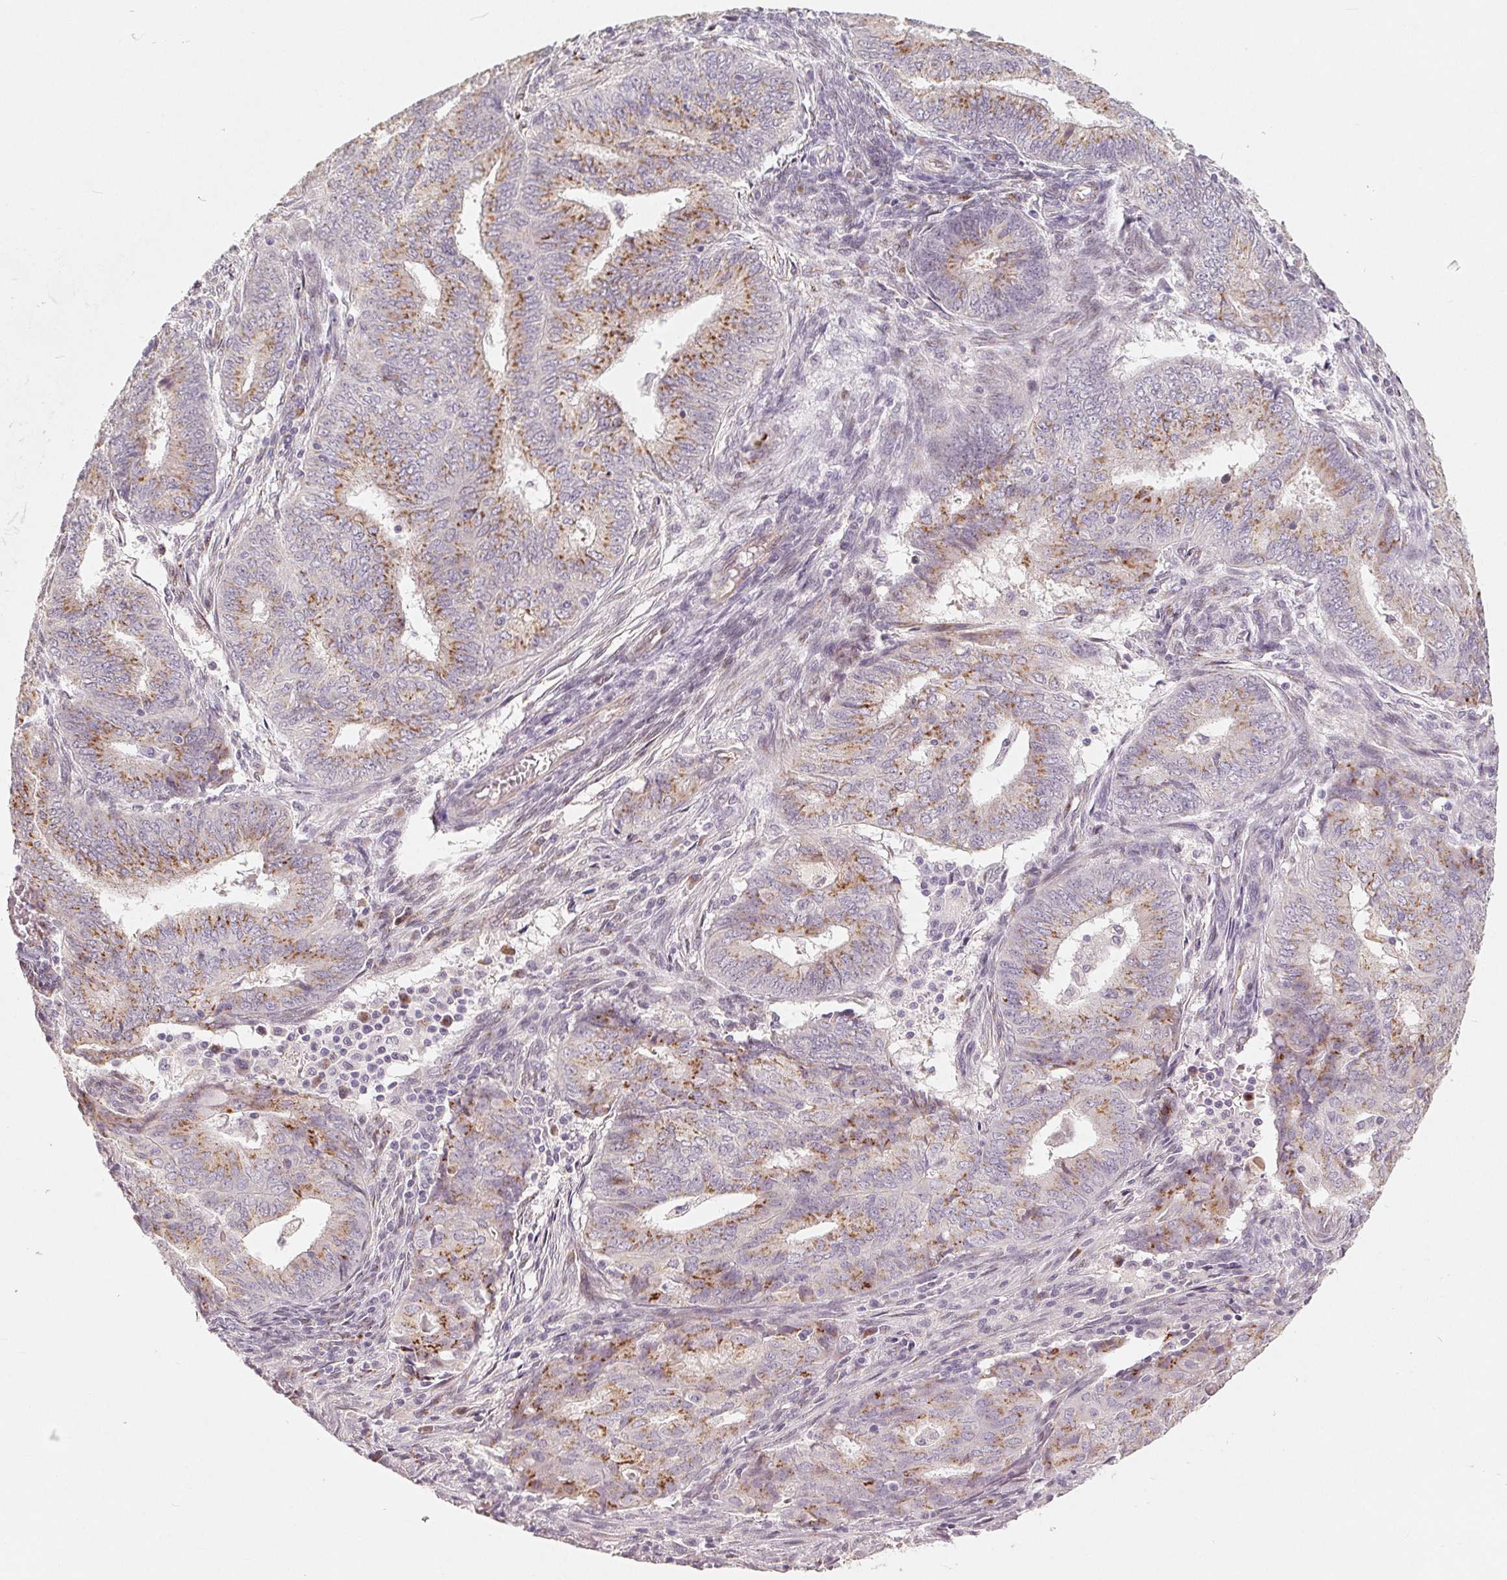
{"staining": {"intensity": "moderate", "quantity": "25%-75%", "location": "cytoplasmic/membranous"}, "tissue": "endometrial cancer", "cell_type": "Tumor cells", "image_type": "cancer", "snomed": [{"axis": "morphology", "description": "Adenocarcinoma, NOS"}, {"axis": "topography", "description": "Endometrium"}], "caption": "Moderate cytoplasmic/membranous positivity for a protein is identified in approximately 25%-75% of tumor cells of endometrial cancer (adenocarcinoma) using IHC.", "gene": "TMSB15B", "patient": {"sex": "female", "age": 62}}